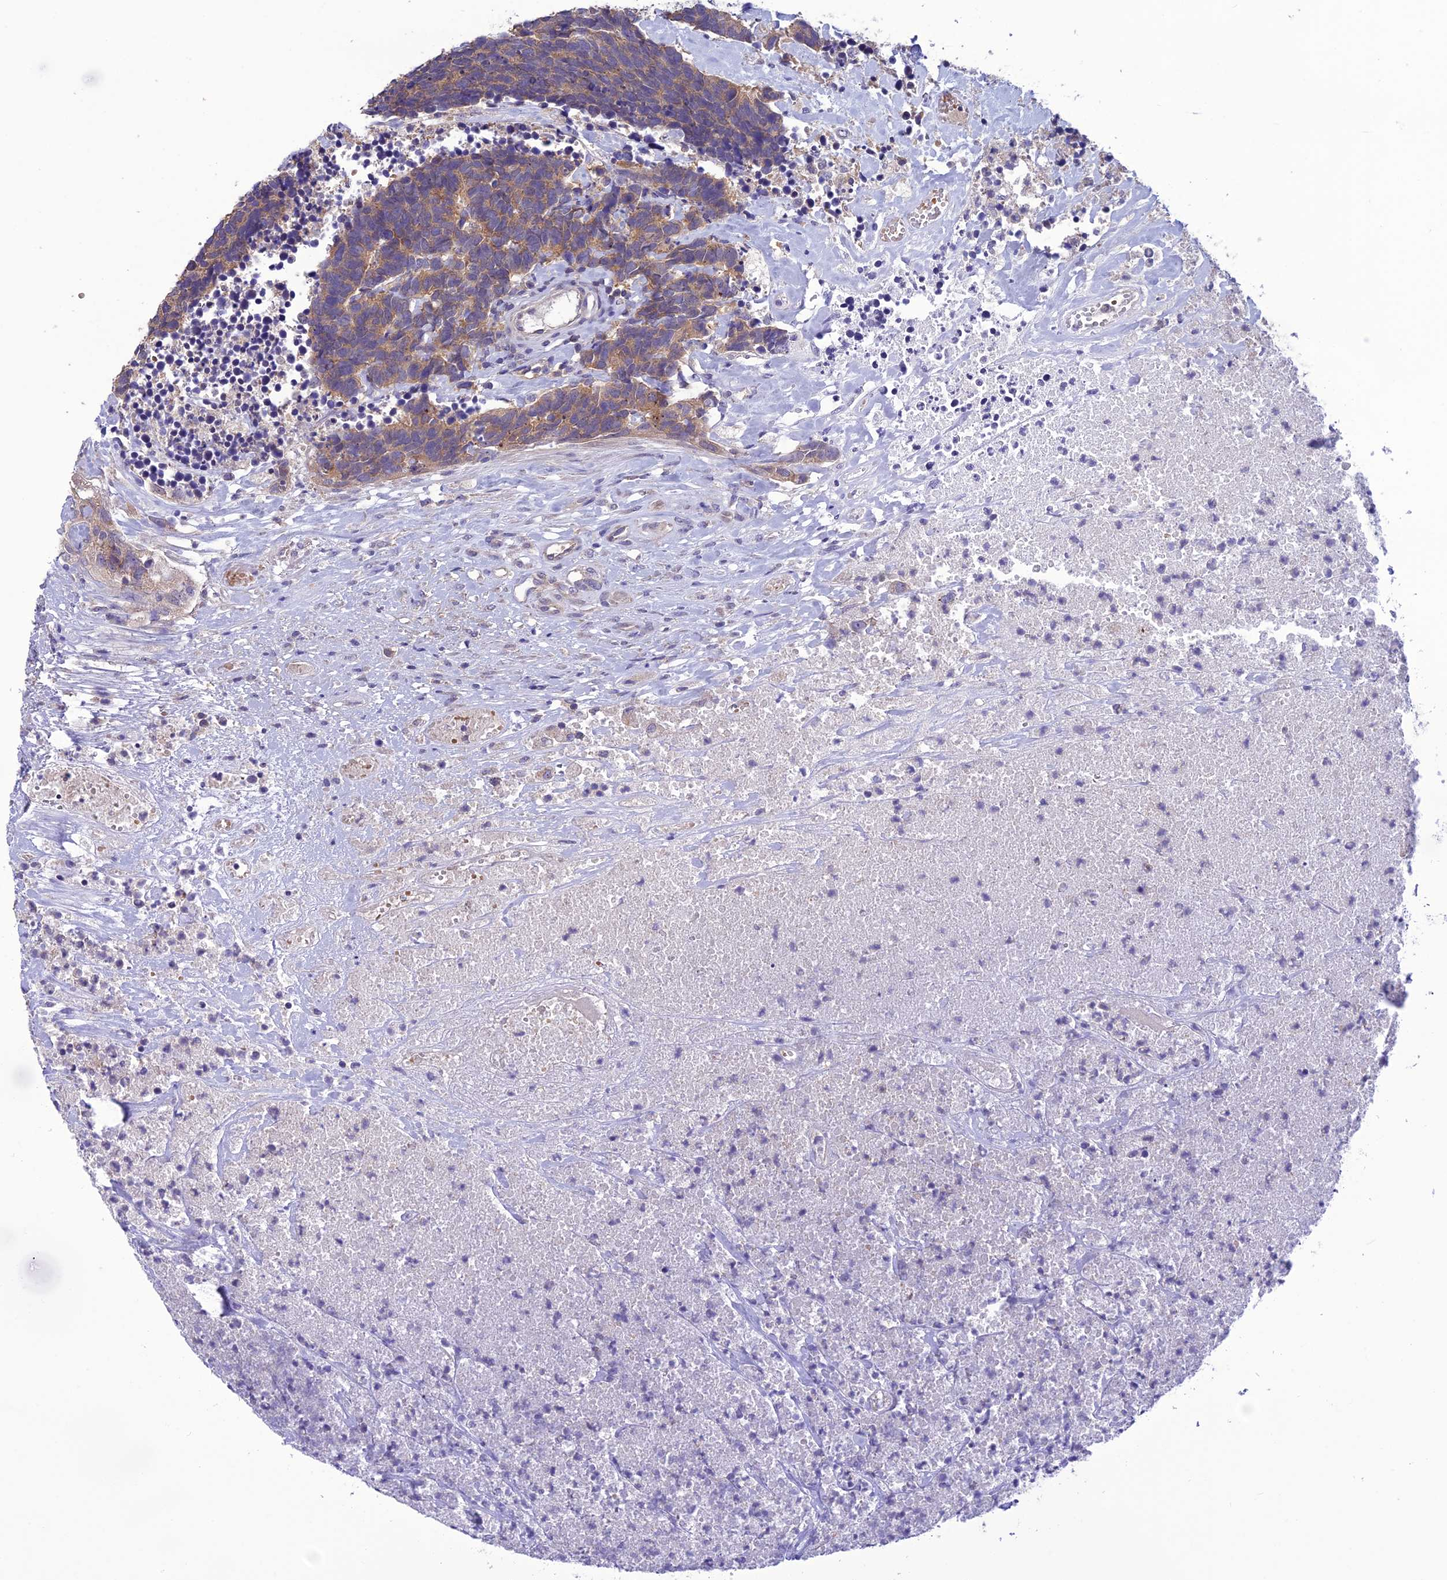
{"staining": {"intensity": "weak", "quantity": "25%-75%", "location": "cytoplasmic/membranous"}, "tissue": "carcinoid", "cell_type": "Tumor cells", "image_type": "cancer", "snomed": [{"axis": "morphology", "description": "Carcinoma, NOS"}, {"axis": "morphology", "description": "Carcinoid, malignant, NOS"}, {"axis": "topography", "description": "Urinary bladder"}], "caption": "An image of human carcinoid stained for a protein reveals weak cytoplasmic/membranous brown staining in tumor cells. (brown staining indicates protein expression, while blue staining denotes nuclei).", "gene": "PSMF1", "patient": {"sex": "male", "age": 57}}